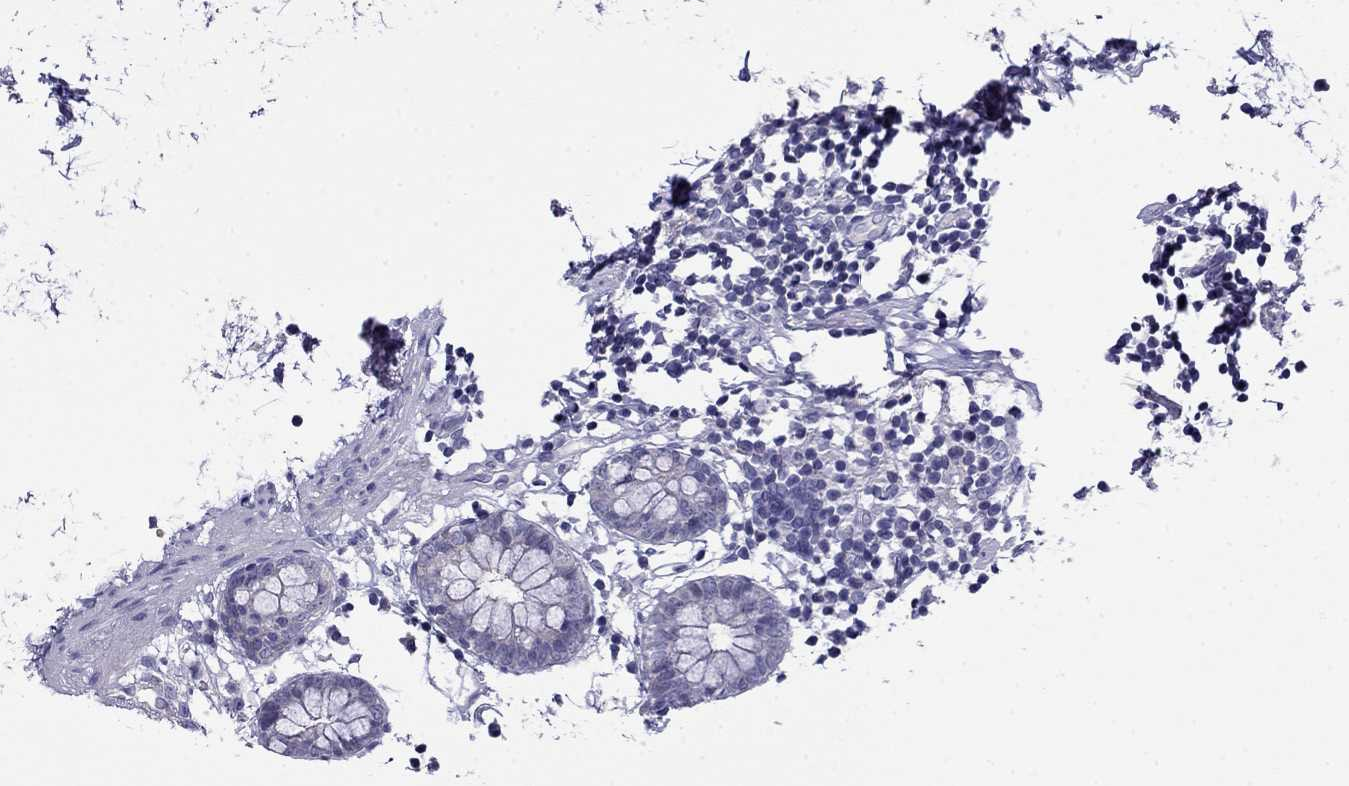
{"staining": {"intensity": "negative", "quantity": "none", "location": "none"}, "tissue": "colon", "cell_type": "Endothelial cells", "image_type": "normal", "snomed": [{"axis": "morphology", "description": "Normal tissue, NOS"}, {"axis": "topography", "description": "Colon"}], "caption": "High magnification brightfield microscopy of benign colon stained with DAB (brown) and counterstained with hematoxylin (blue): endothelial cells show no significant positivity.", "gene": "PRR18", "patient": {"sex": "female", "age": 84}}